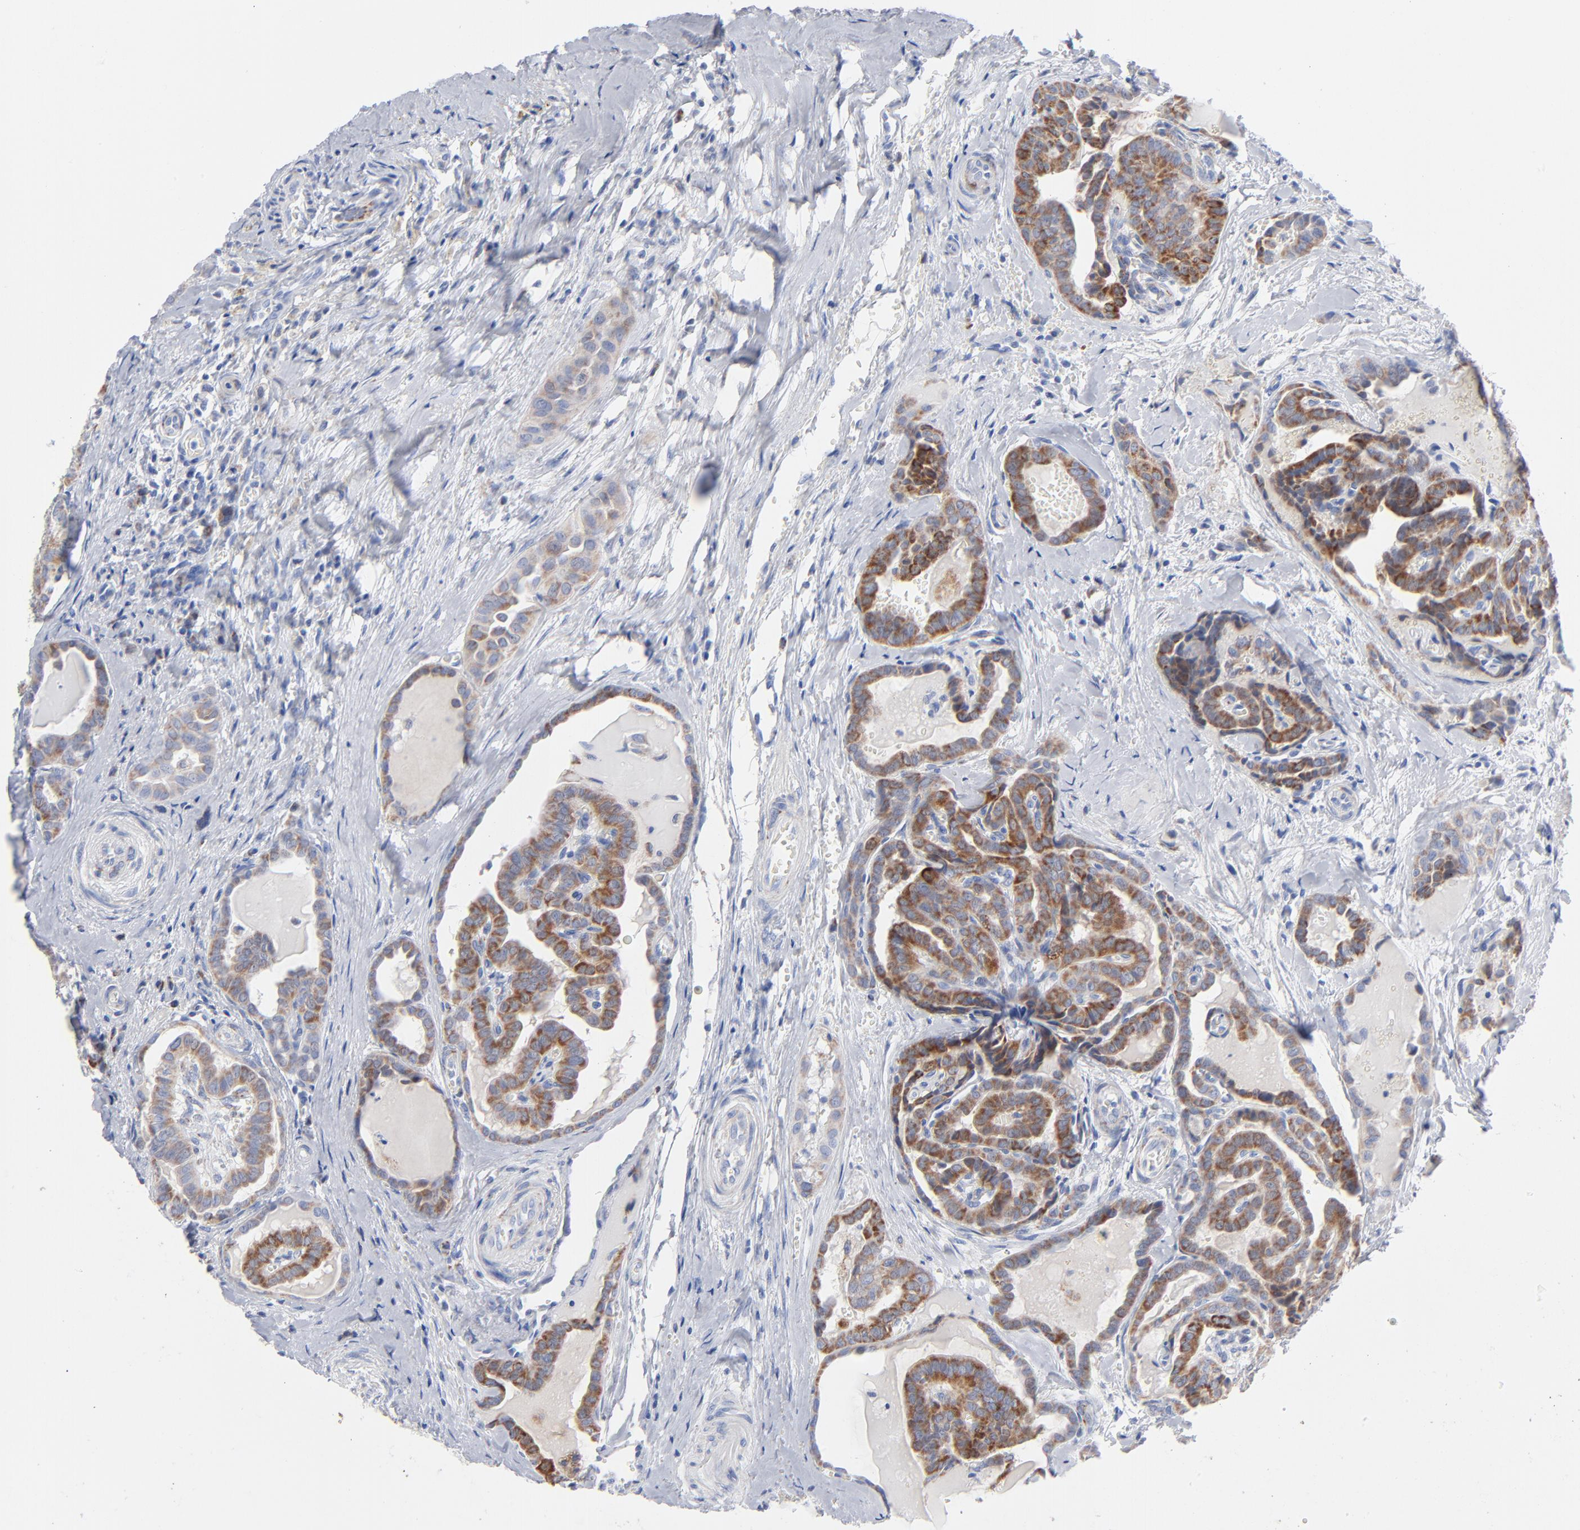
{"staining": {"intensity": "moderate", "quantity": ">75%", "location": "cytoplasmic/membranous"}, "tissue": "thyroid cancer", "cell_type": "Tumor cells", "image_type": "cancer", "snomed": [{"axis": "morphology", "description": "Carcinoma, NOS"}, {"axis": "topography", "description": "Thyroid gland"}], "caption": "Brown immunohistochemical staining in human thyroid cancer (carcinoma) shows moderate cytoplasmic/membranous expression in about >75% of tumor cells. (IHC, brightfield microscopy, high magnification).", "gene": "CHCHD10", "patient": {"sex": "female", "age": 91}}